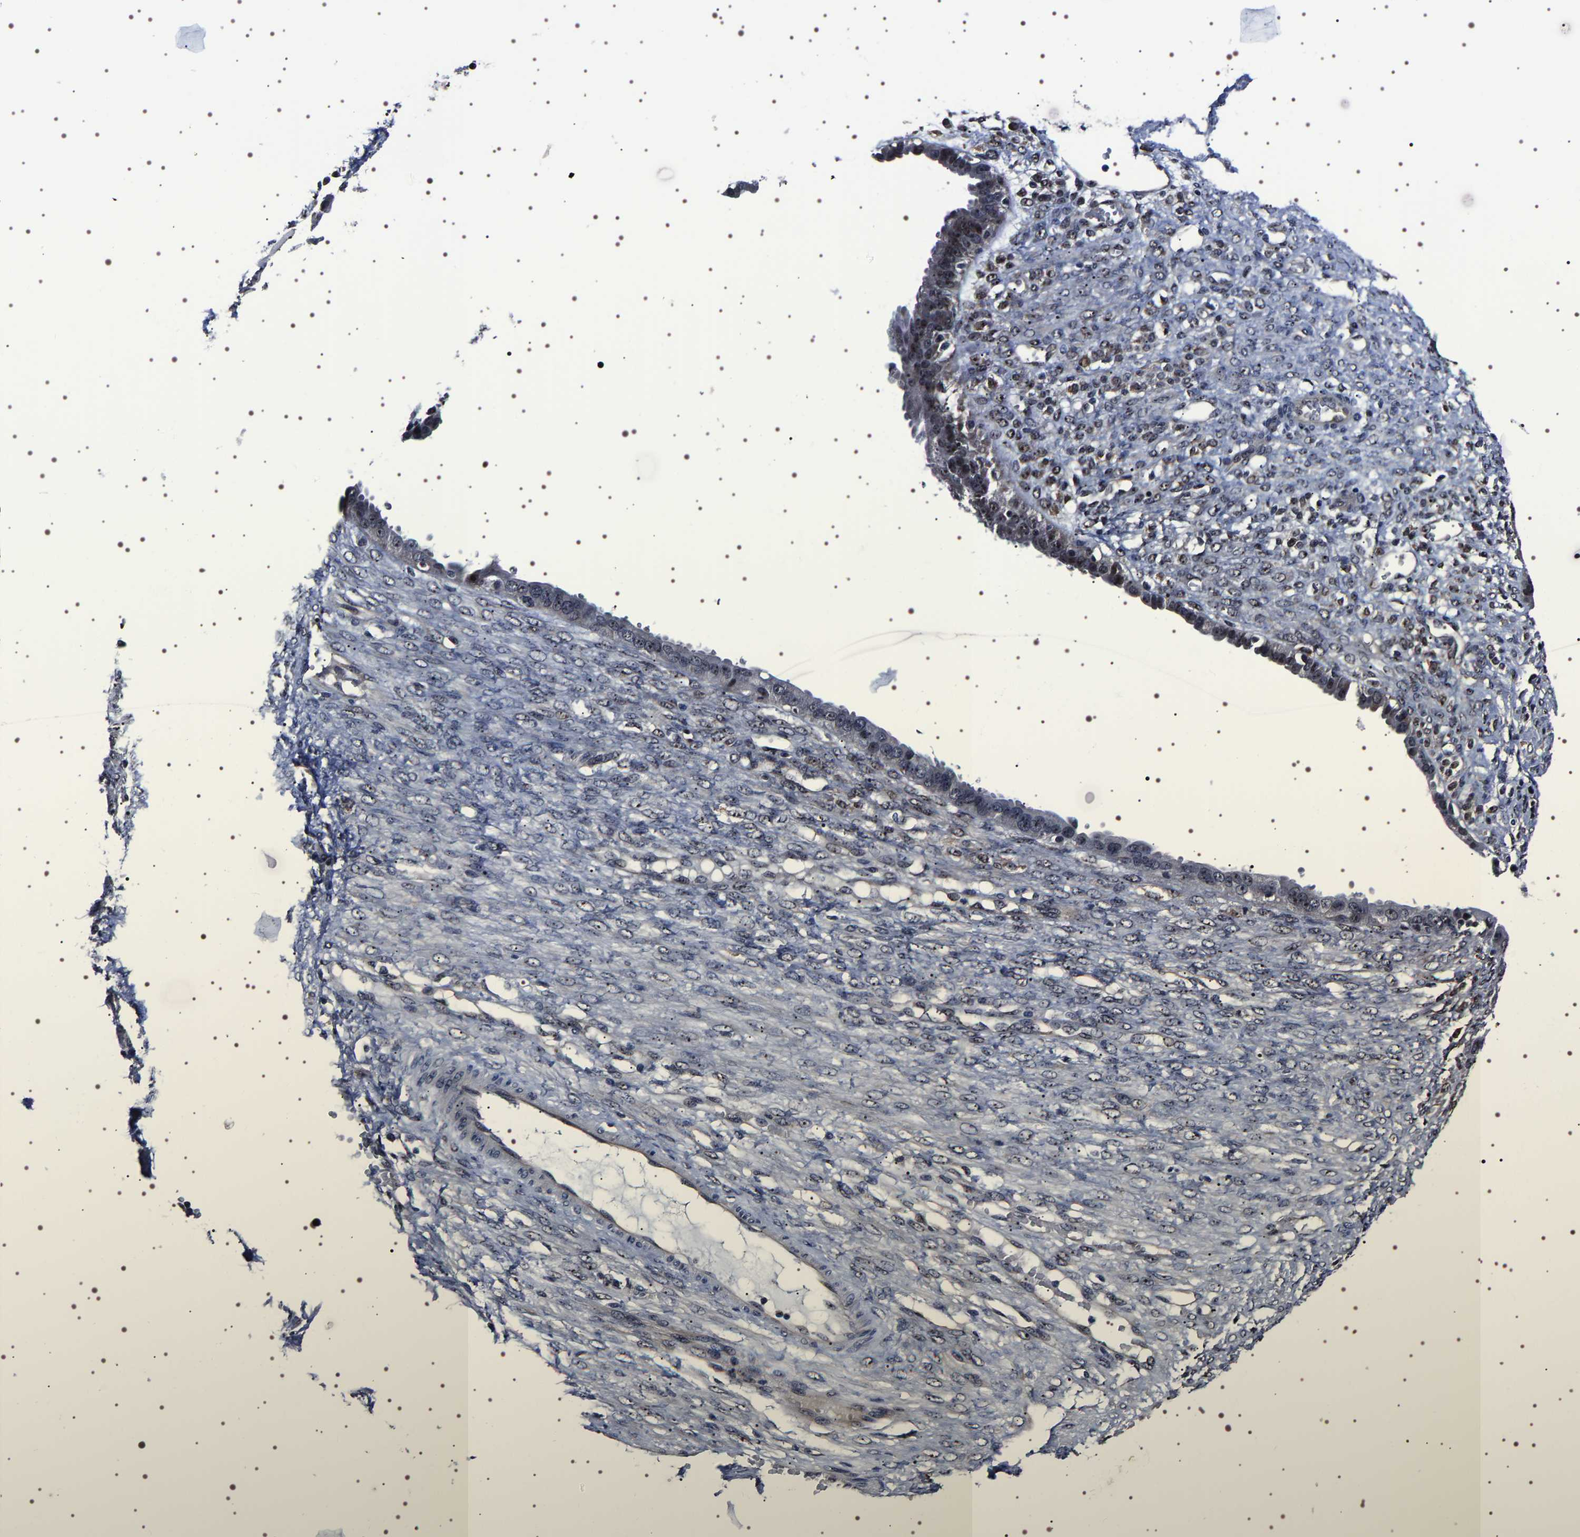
{"staining": {"intensity": "strong", "quantity": "25%-75%", "location": "nuclear"}, "tissue": "ovarian cancer", "cell_type": "Tumor cells", "image_type": "cancer", "snomed": [{"axis": "morphology", "description": "Cystadenocarcinoma, serous, NOS"}, {"axis": "topography", "description": "Ovary"}], "caption": "Human ovarian cancer (serous cystadenocarcinoma) stained for a protein (brown) exhibits strong nuclear positive staining in about 25%-75% of tumor cells.", "gene": "GNL3", "patient": {"sex": "female", "age": 58}}